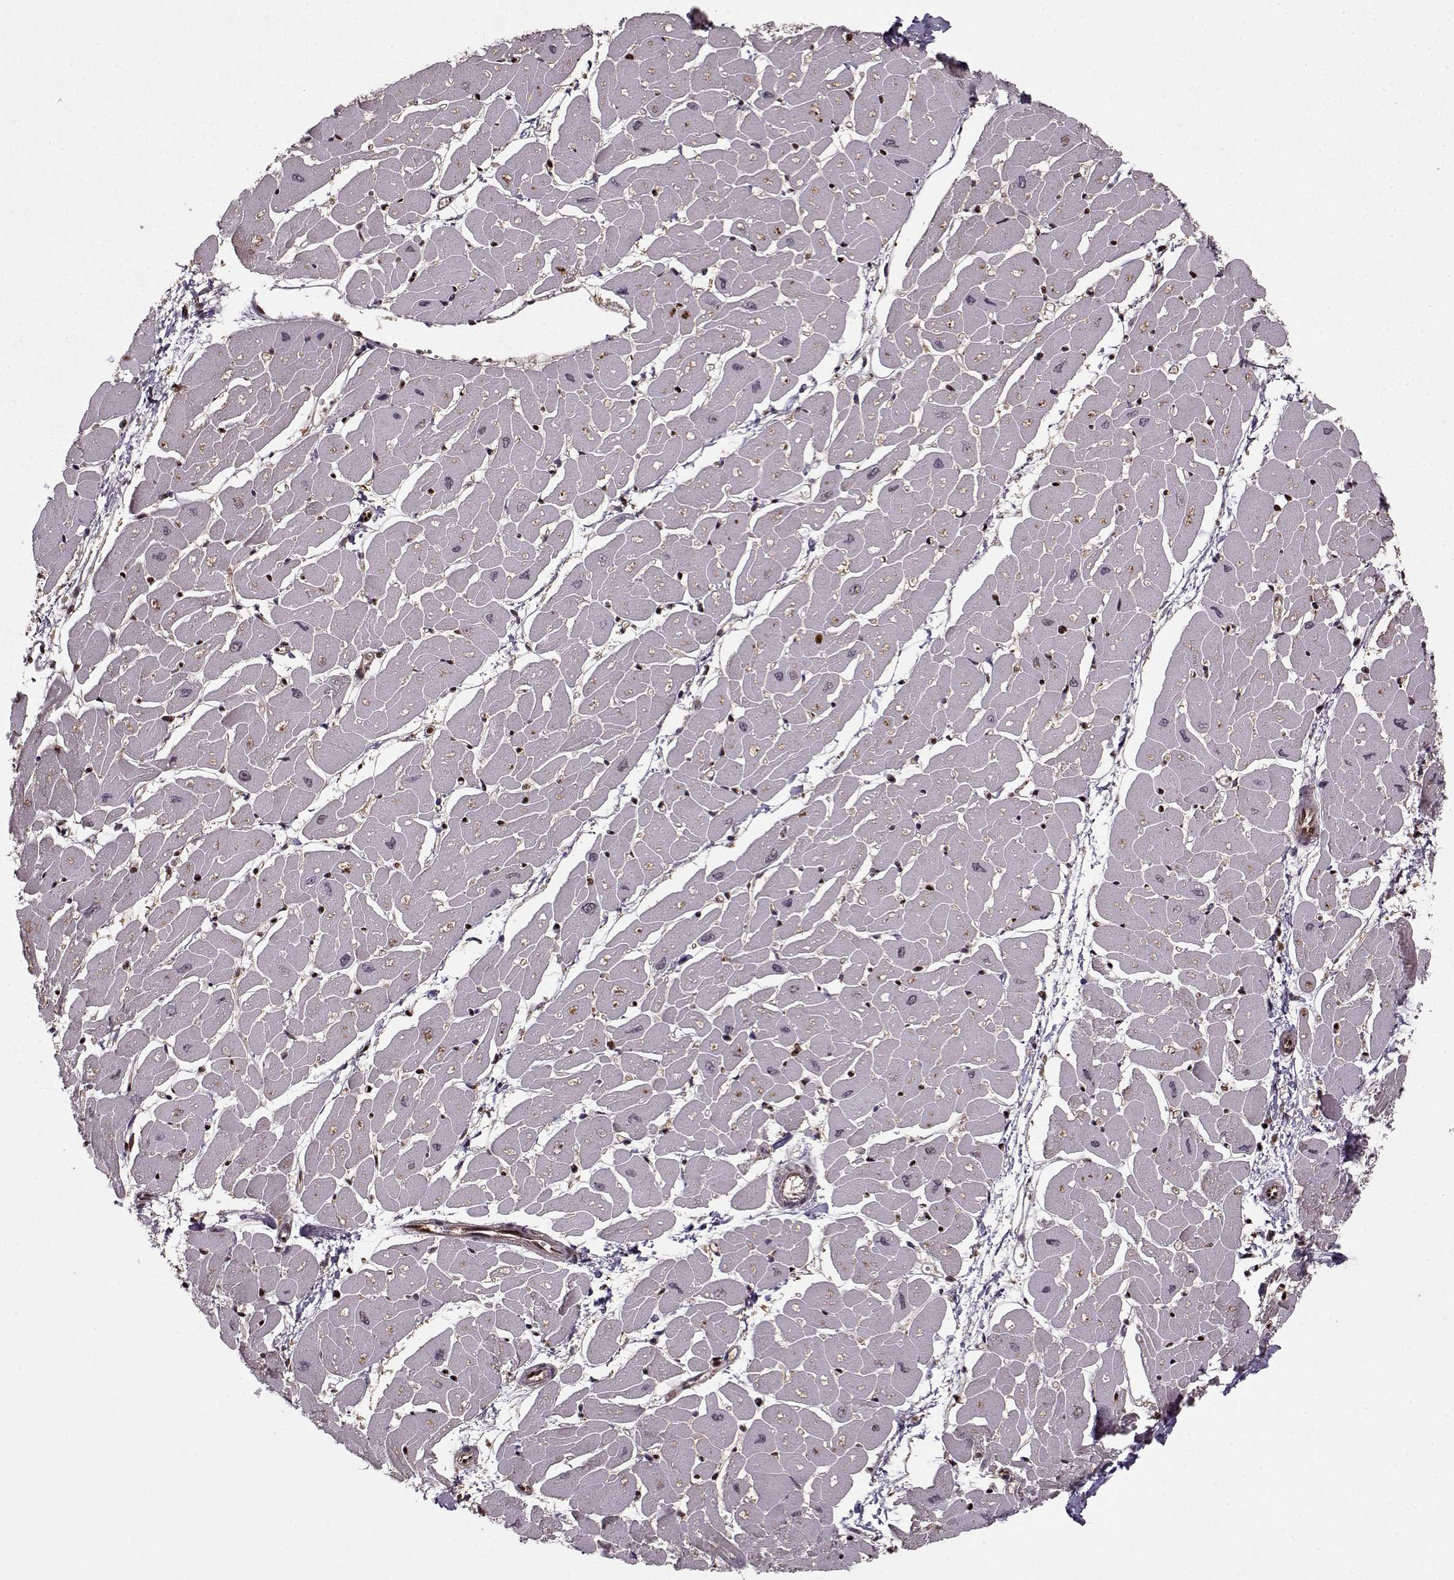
{"staining": {"intensity": "moderate", "quantity": "25%-75%", "location": "nuclear"}, "tissue": "heart muscle", "cell_type": "Cardiomyocytes", "image_type": "normal", "snomed": [{"axis": "morphology", "description": "Normal tissue, NOS"}, {"axis": "topography", "description": "Heart"}], "caption": "Unremarkable heart muscle shows moderate nuclear expression in about 25%-75% of cardiomyocytes.", "gene": "PSMA7", "patient": {"sex": "male", "age": 57}}